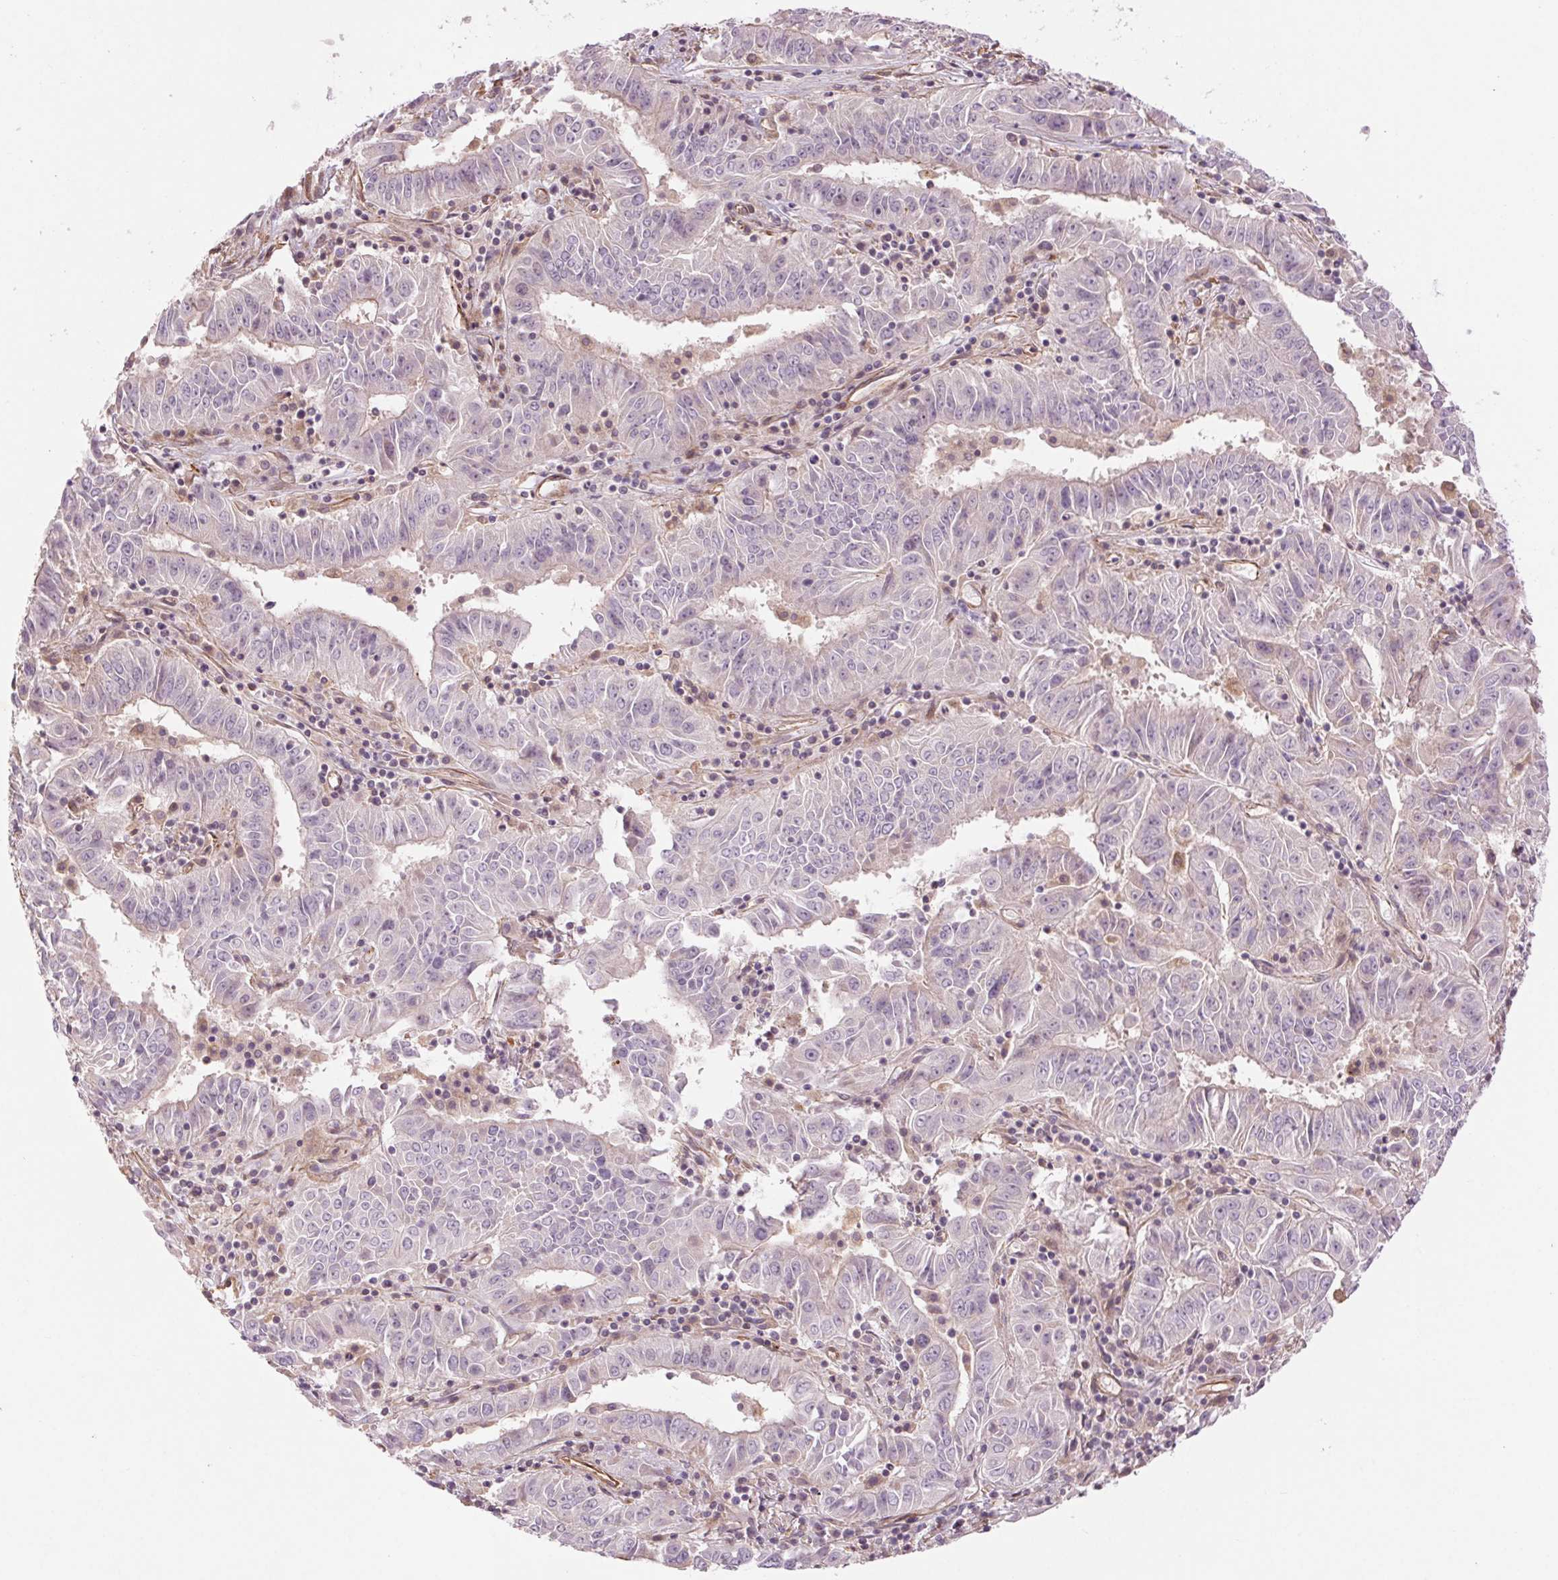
{"staining": {"intensity": "negative", "quantity": "none", "location": "none"}, "tissue": "pancreatic cancer", "cell_type": "Tumor cells", "image_type": "cancer", "snomed": [{"axis": "morphology", "description": "Adenocarcinoma, NOS"}, {"axis": "topography", "description": "Pancreas"}], "caption": "Image shows no significant protein staining in tumor cells of pancreatic adenocarcinoma.", "gene": "CCSER1", "patient": {"sex": "male", "age": 63}}